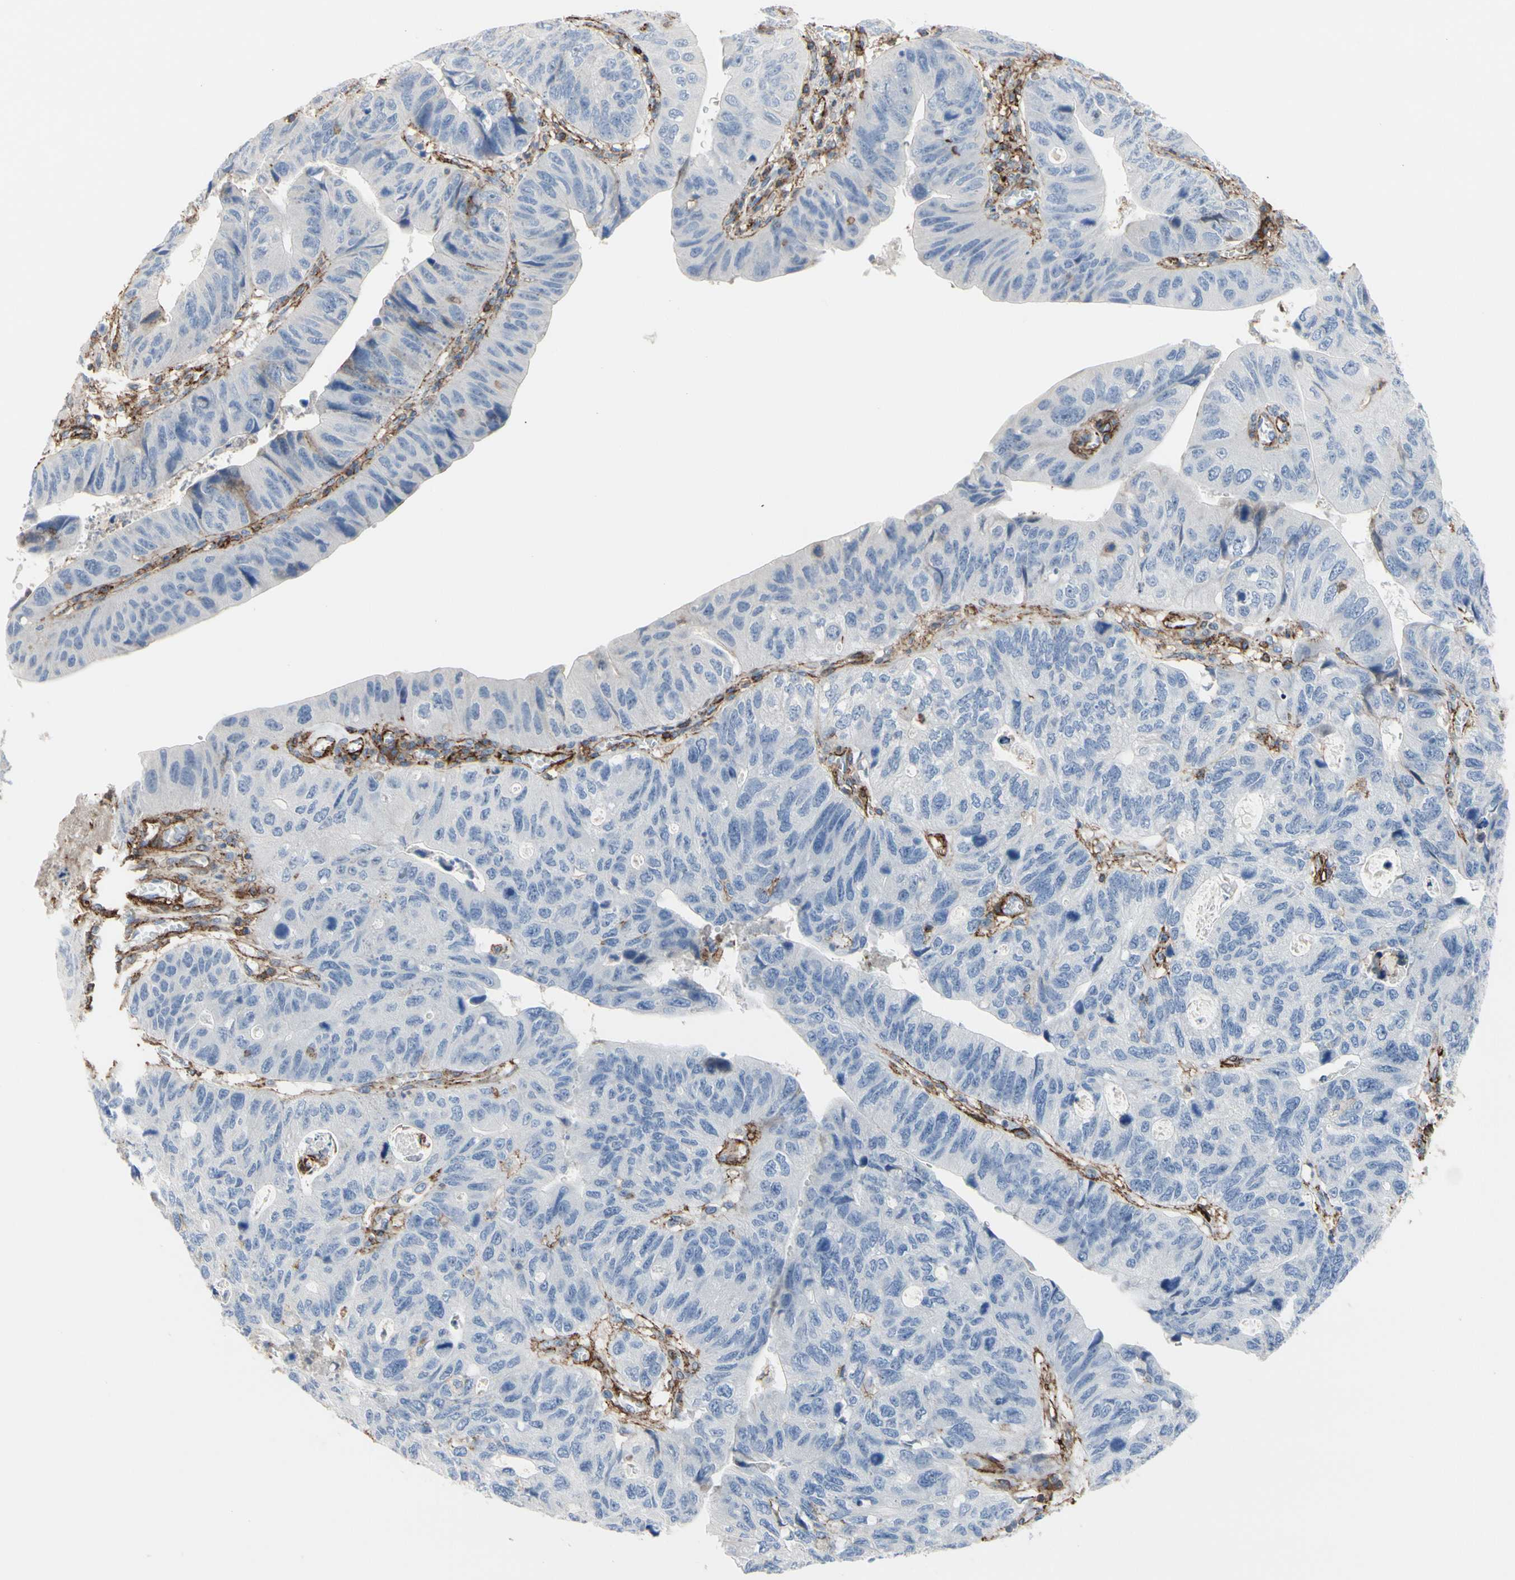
{"staining": {"intensity": "negative", "quantity": "none", "location": "none"}, "tissue": "stomach cancer", "cell_type": "Tumor cells", "image_type": "cancer", "snomed": [{"axis": "morphology", "description": "Adenocarcinoma, NOS"}, {"axis": "topography", "description": "Stomach"}], "caption": "High power microscopy micrograph of an IHC image of adenocarcinoma (stomach), revealing no significant expression in tumor cells.", "gene": "ANXA6", "patient": {"sex": "male", "age": 59}}